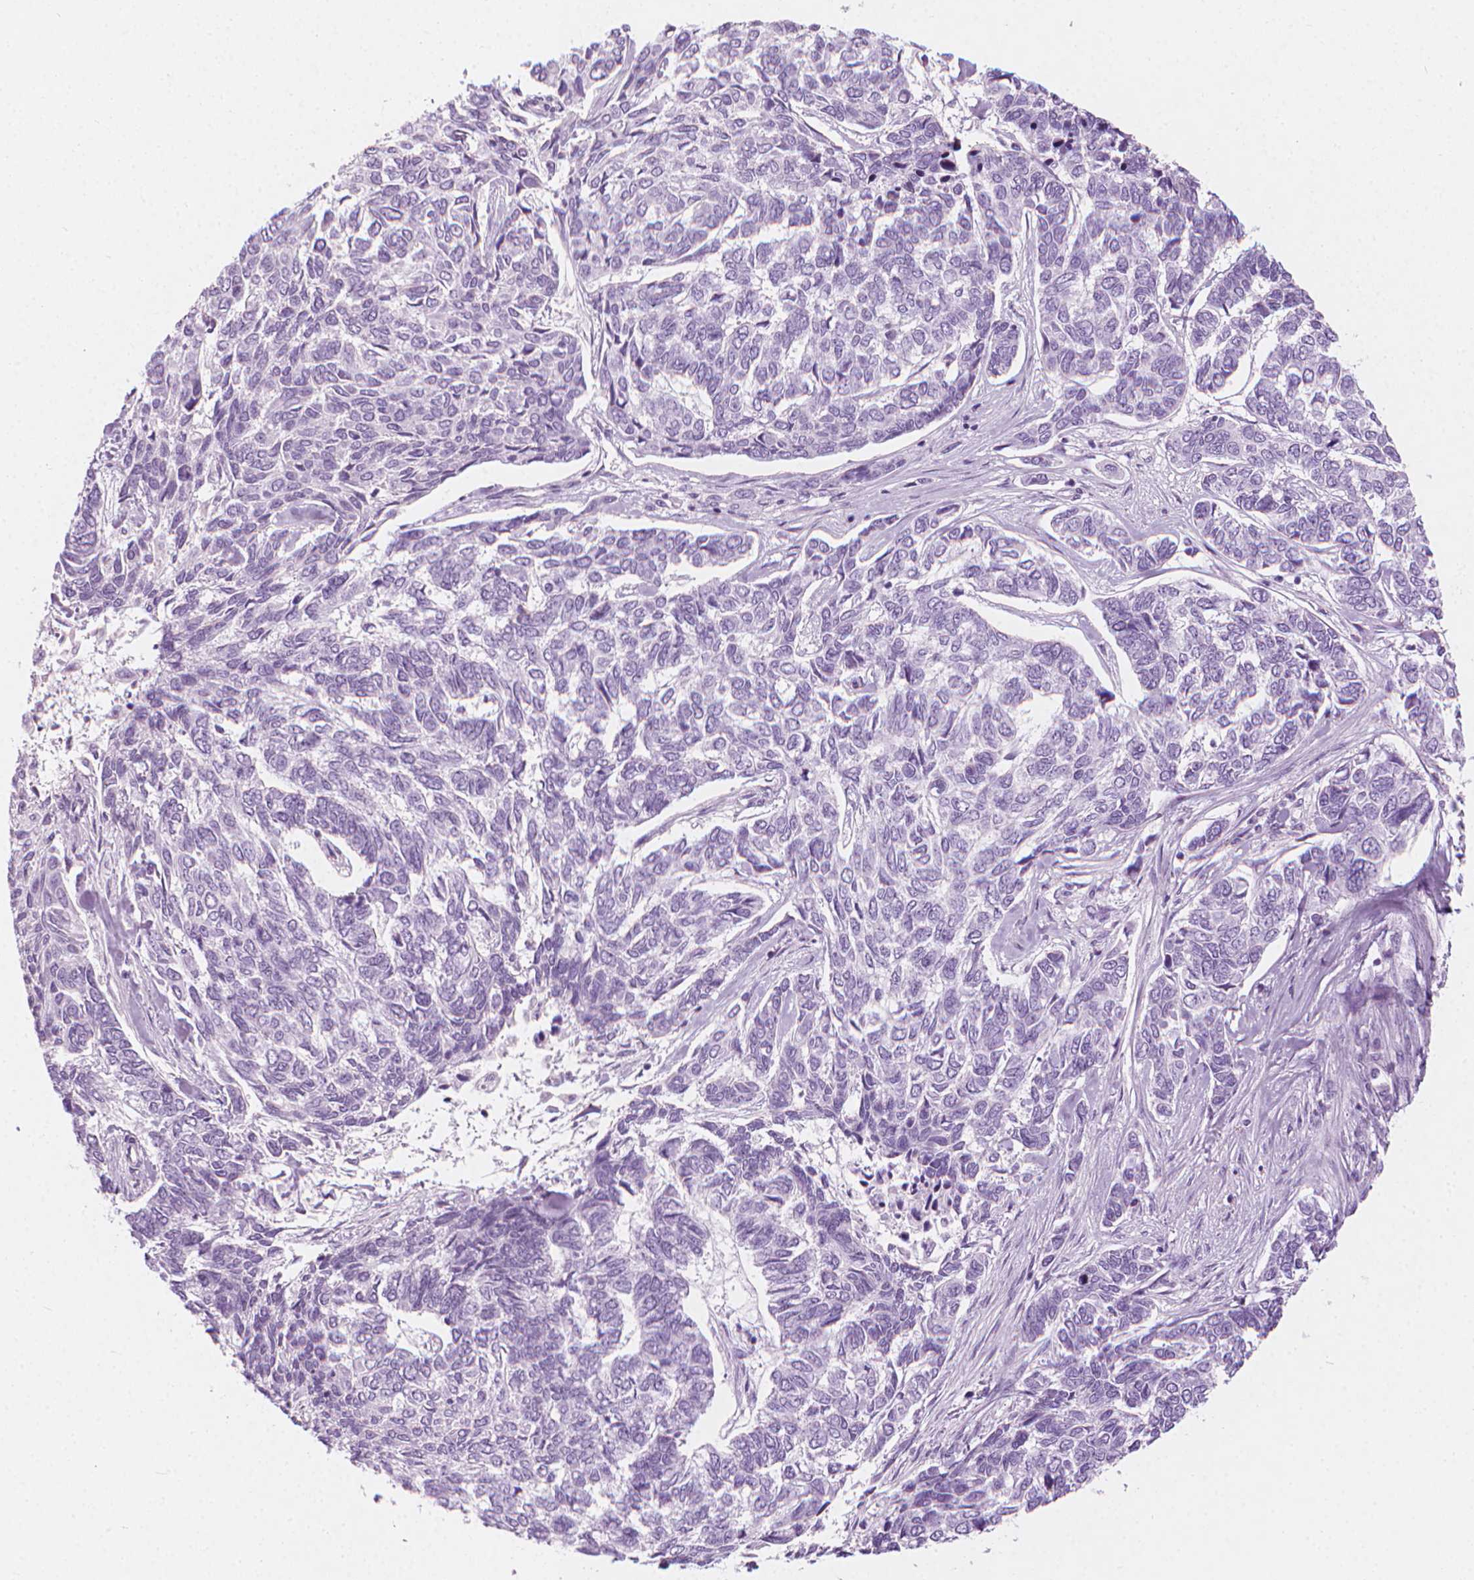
{"staining": {"intensity": "negative", "quantity": "none", "location": "none"}, "tissue": "skin cancer", "cell_type": "Tumor cells", "image_type": "cancer", "snomed": [{"axis": "morphology", "description": "Basal cell carcinoma"}, {"axis": "topography", "description": "Skin"}], "caption": "A histopathology image of basal cell carcinoma (skin) stained for a protein displays no brown staining in tumor cells. Brightfield microscopy of immunohistochemistry (IHC) stained with DAB (brown) and hematoxylin (blue), captured at high magnification.", "gene": "SCG3", "patient": {"sex": "female", "age": 65}}